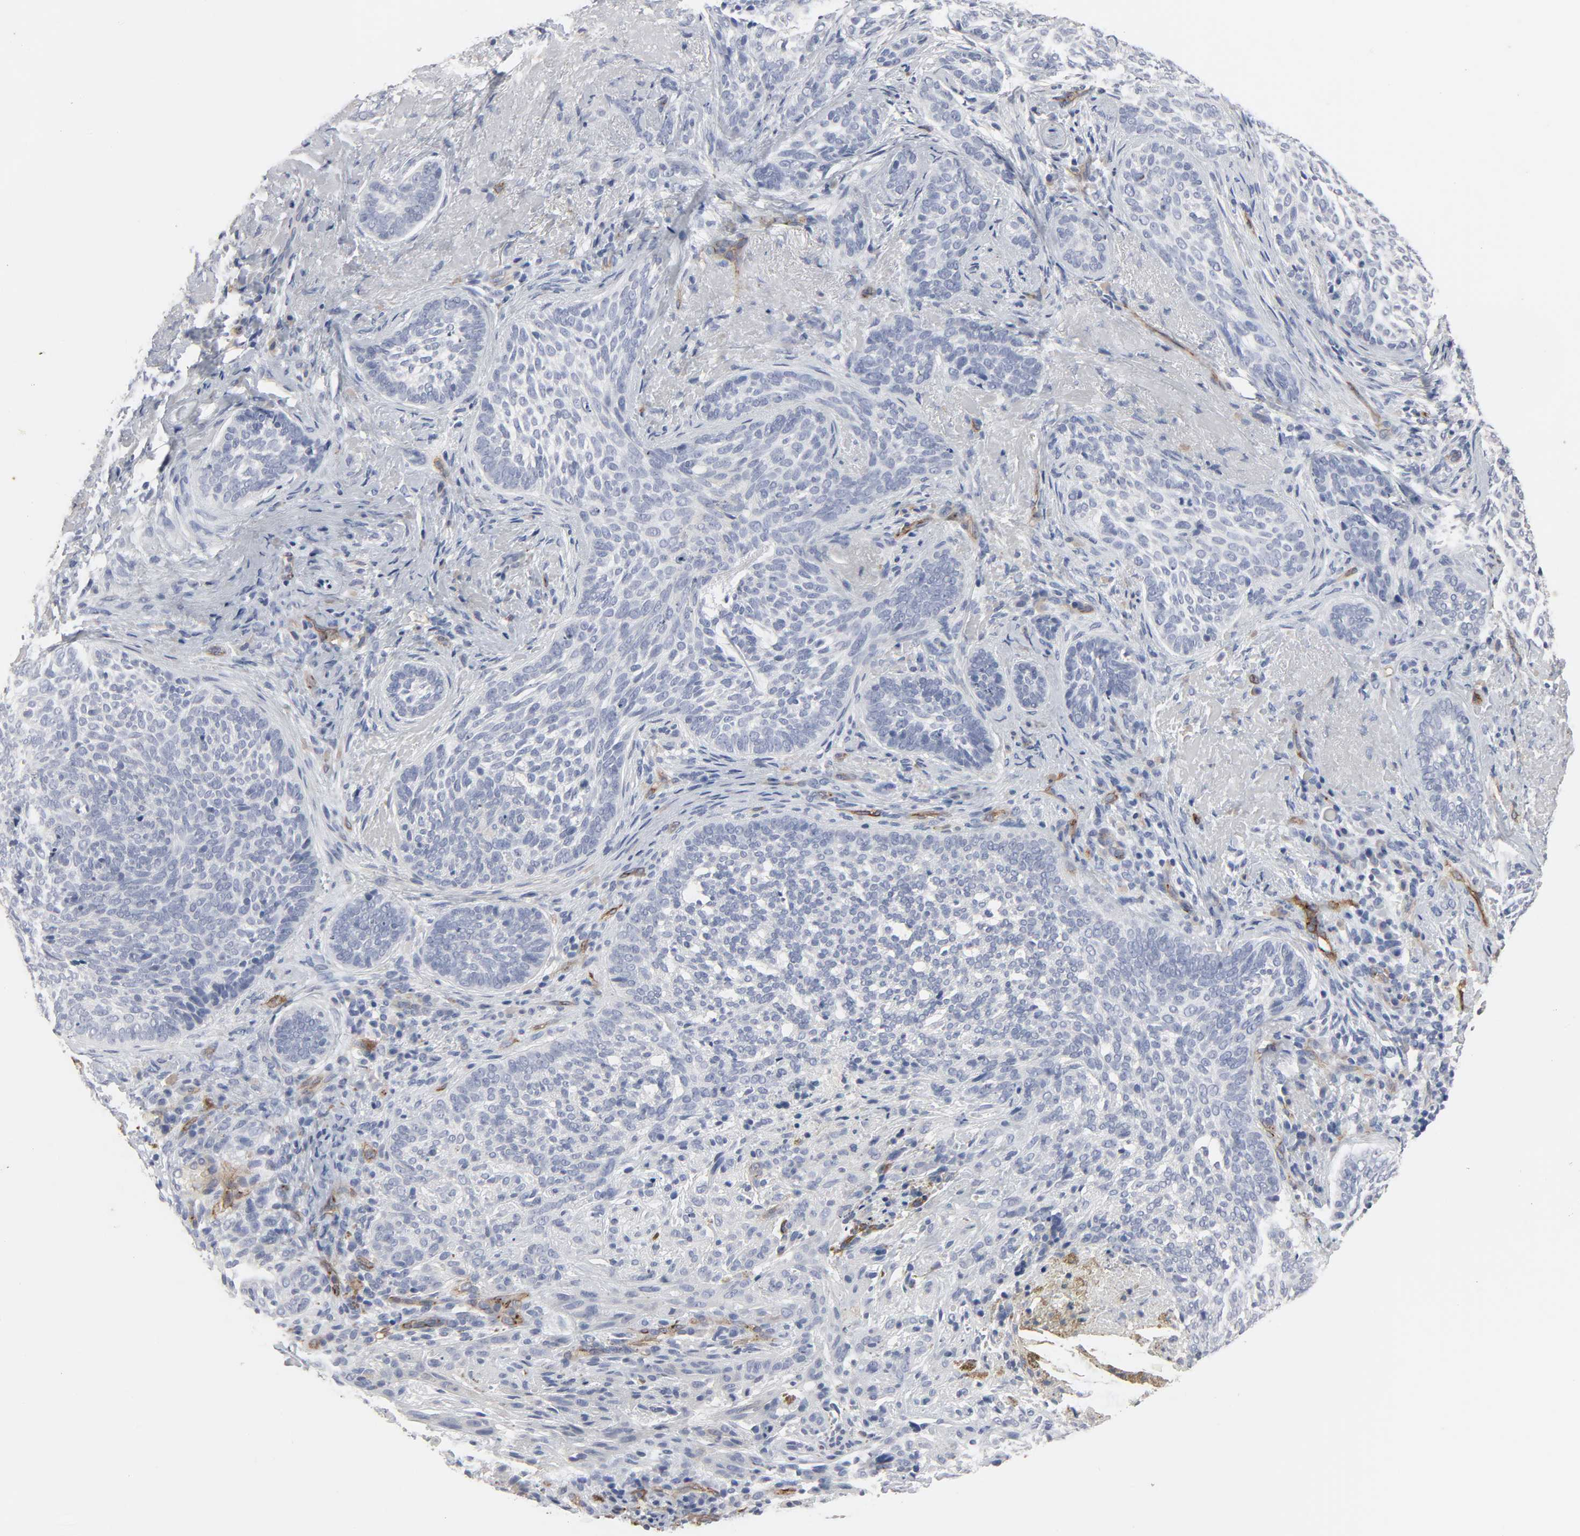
{"staining": {"intensity": "negative", "quantity": "none", "location": "none"}, "tissue": "skin cancer", "cell_type": "Tumor cells", "image_type": "cancer", "snomed": [{"axis": "morphology", "description": "Basal cell carcinoma"}, {"axis": "topography", "description": "Skin"}], "caption": "This is an immunohistochemistry micrograph of human basal cell carcinoma (skin). There is no expression in tumor cells.", "gene": "KDR", "patient": {"sex": "male", "age": 91}}